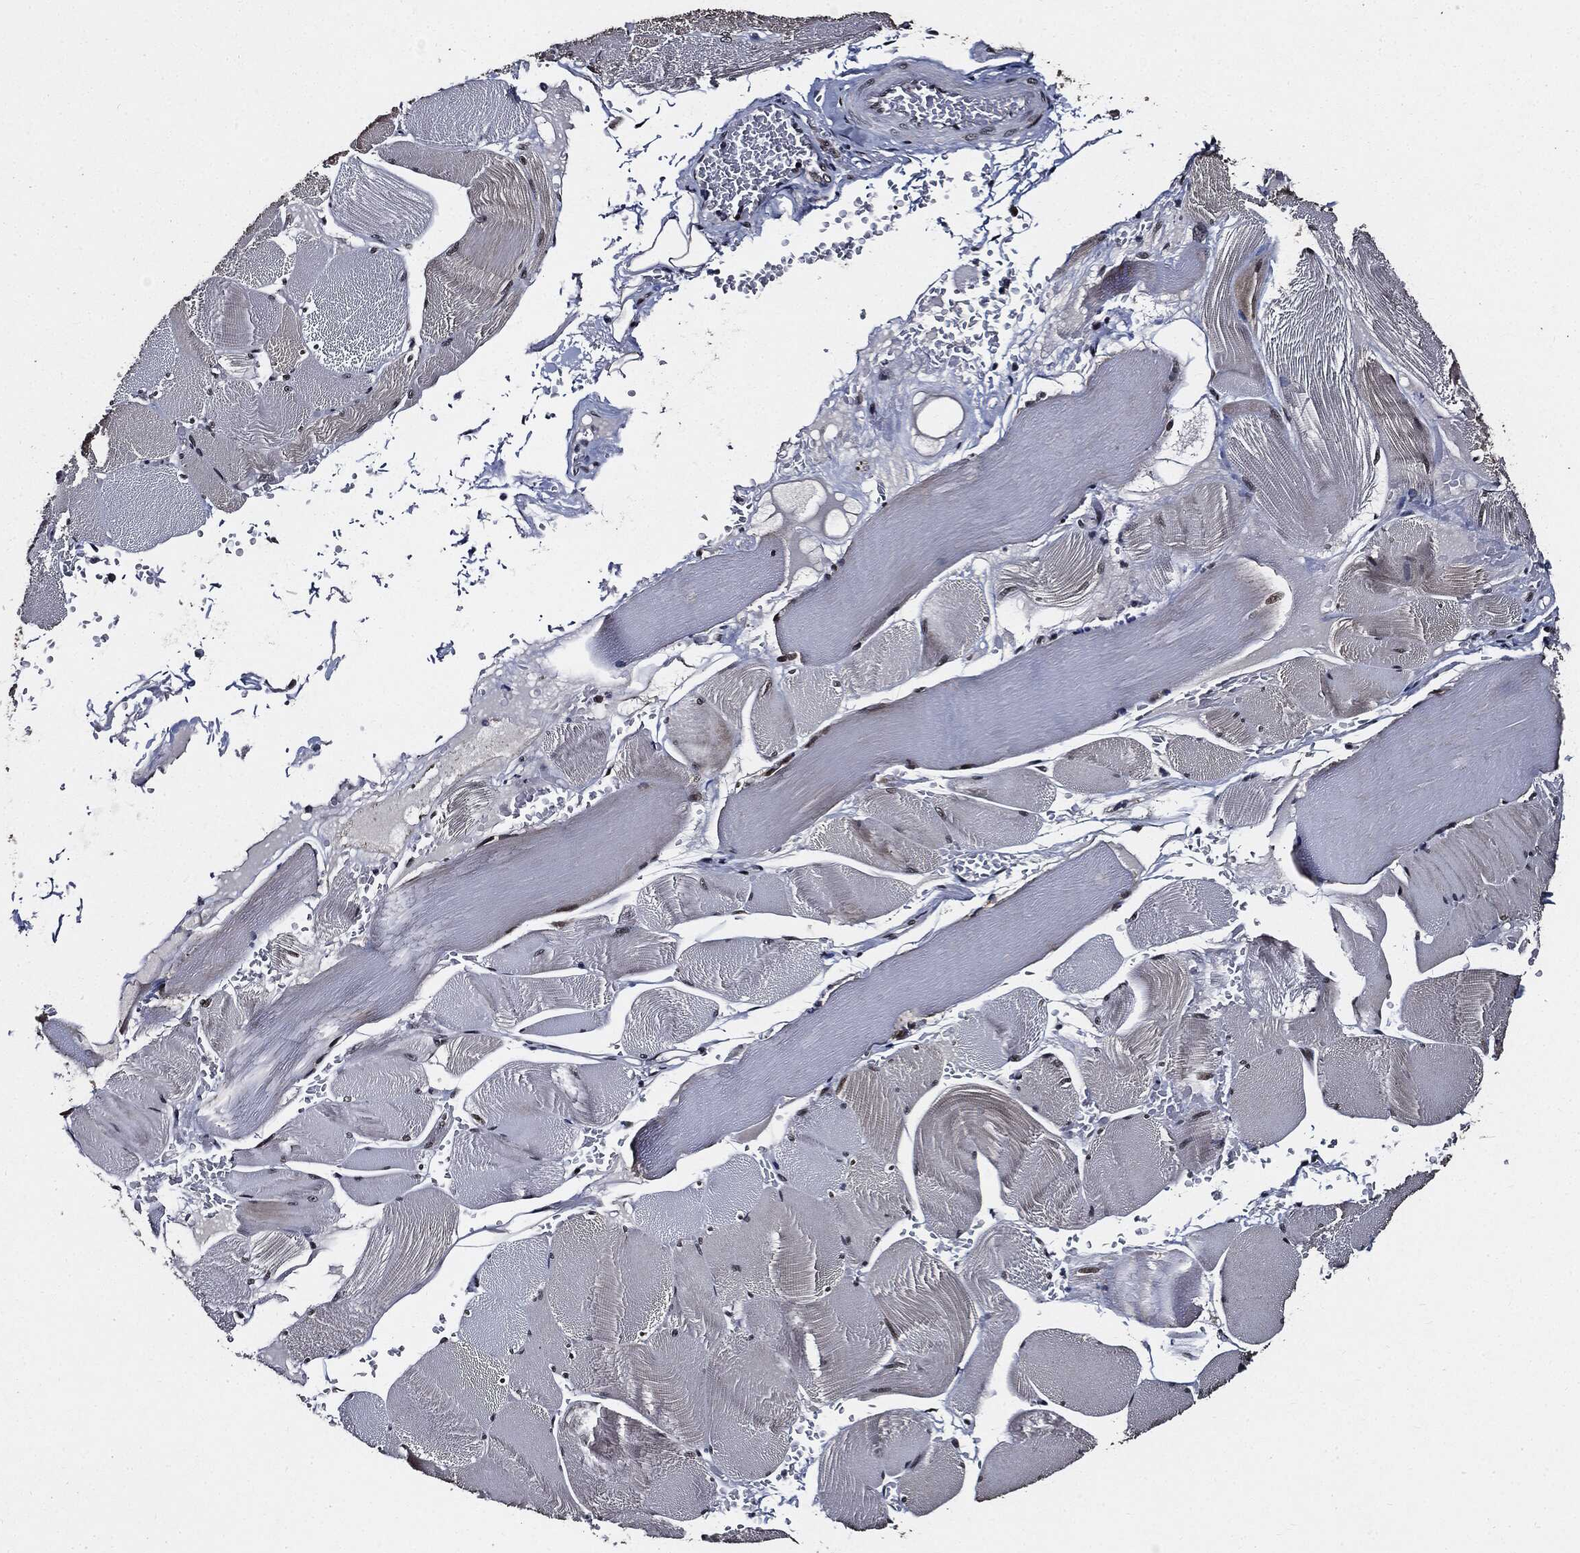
{"staining": {"intensity": "moderate", "quantity": "<25%", "location": "nuclear"}, "tissue": "skeletal muscle", "cell_type": "Myocytes", "image_type": "normal", "snomed": [{"axis": "morphology", "description": "Normal tissue, NOS"}, {"axis": "topography", "description": "Skeletal muscle"}], "caption": "The photomicrograph demonstrates immunohistochemical staining of unremarkable skeletal muscle. There is moderate nuclear expression is present in about <25% of myocytes.", "gene": "SUGT1", "patient": {"sex": "male", "age": 56}}